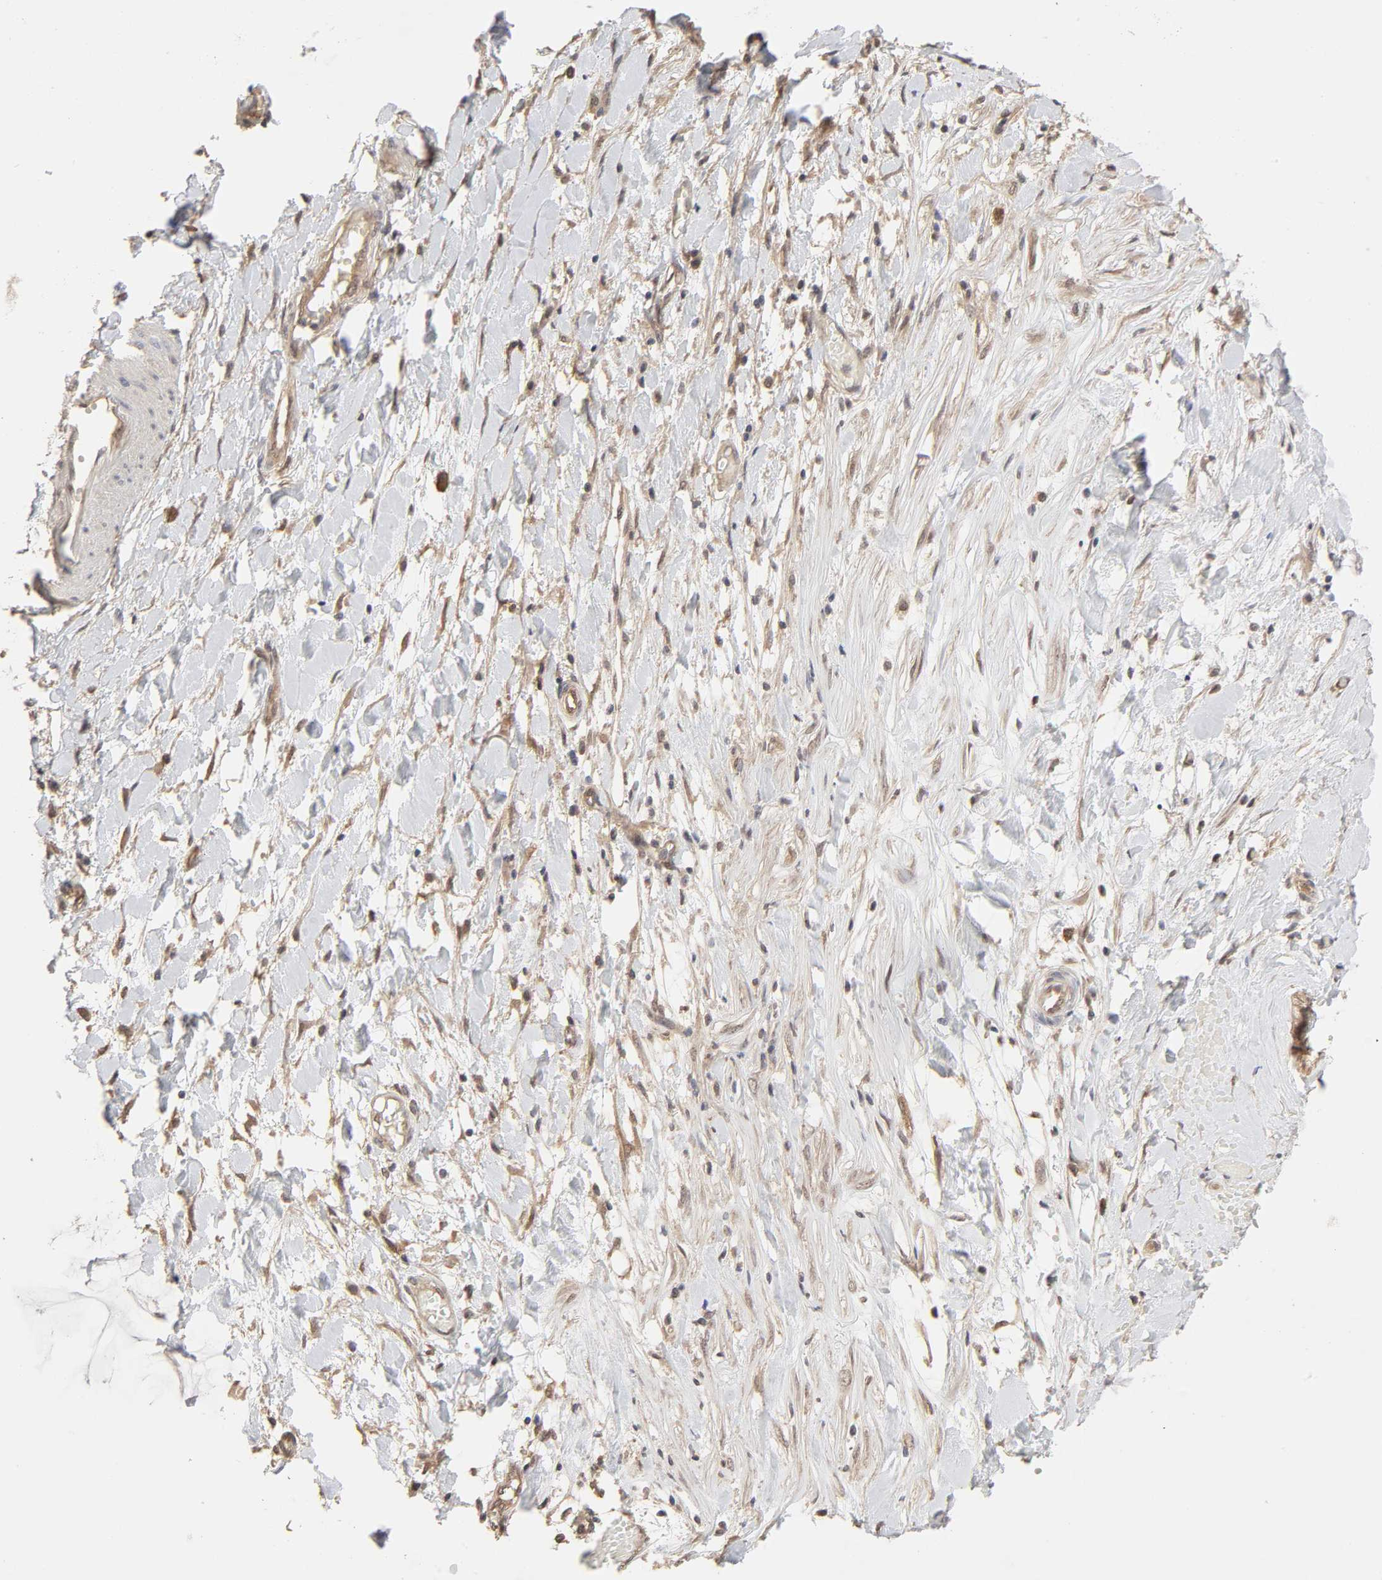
{"staining": {"intensity": "moderate", "quantity": "25%-75%", "location": "cytoplasmic/membranous"}, "tissue": "ovarian cancer", "cell_type": "Tumor cells", "image_type": "cancer", "snomed": [{"axis": "morphology", "description": "Cystadenocarcinoma, mucinous, NOS"}, {"axis": "topography", "description": "Ovary"}], "caption": "Ovarian mucinous cystadenocarcinoma stained with a protein marker exhibits moderate staining in tumor cells.", "gene": "MAPK1", "patient": {"sex": "female", "age": 39}}